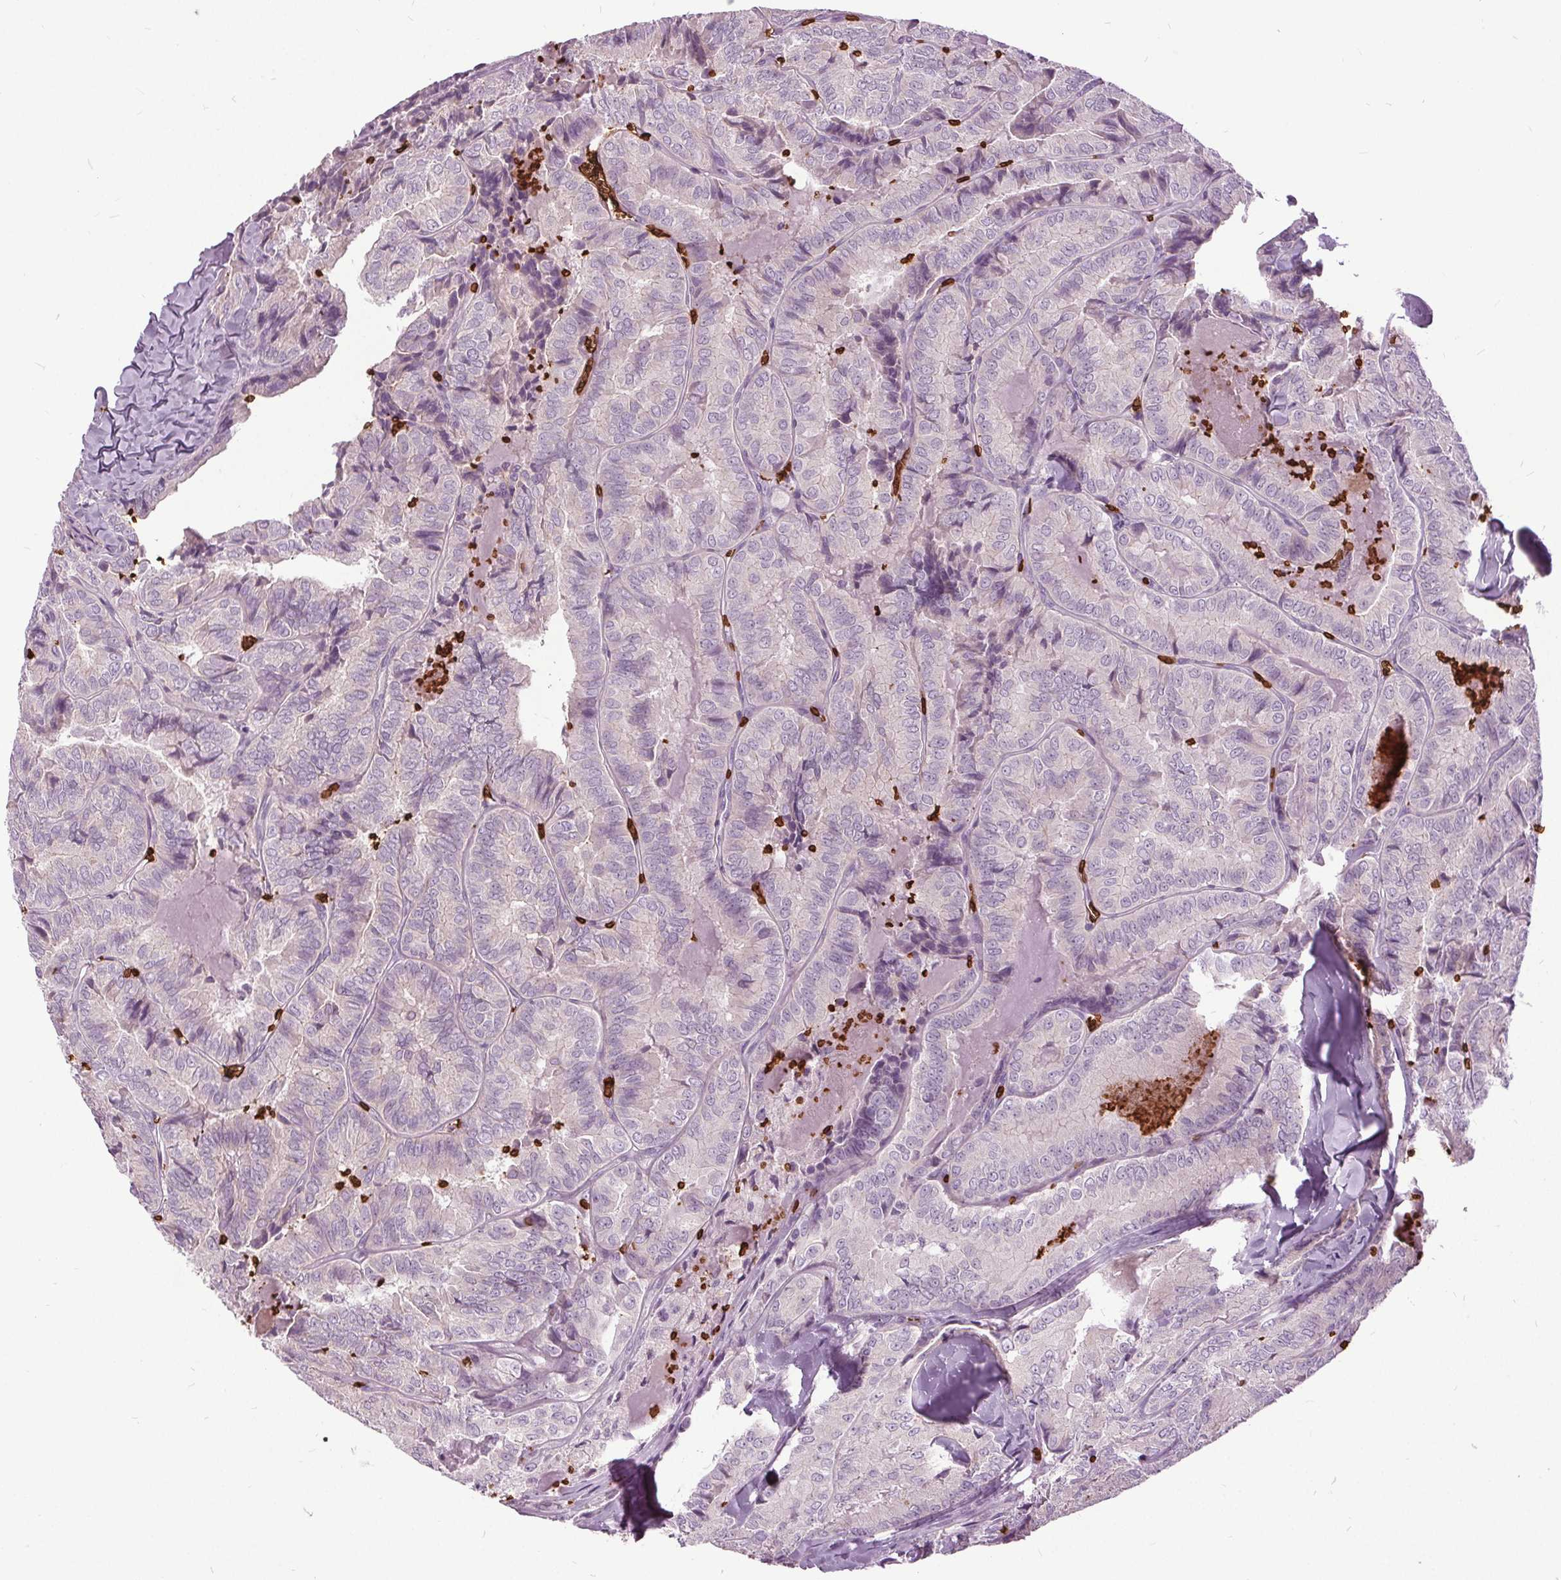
{"staining": {"intensity": "negative", "quantity": "none", "location": "none"}, "tissue": "thyroid cancer", "cell_type": "Tumor cells", "image_type": "cancer", "snomed": [{"axis": "morphology", "description": "Papillary adenocarcinoma, NOS"}, {"axis": "topography", "description": "Thyroid gland"}], "caption": "IHC image of thyroid cancer (papillary adenocarcinoma) stained for a protein (brown), which reveals no positivity in tumor cells.", "gene": "SLC4A1", "patient": {"sex": "female", "age": 75}}